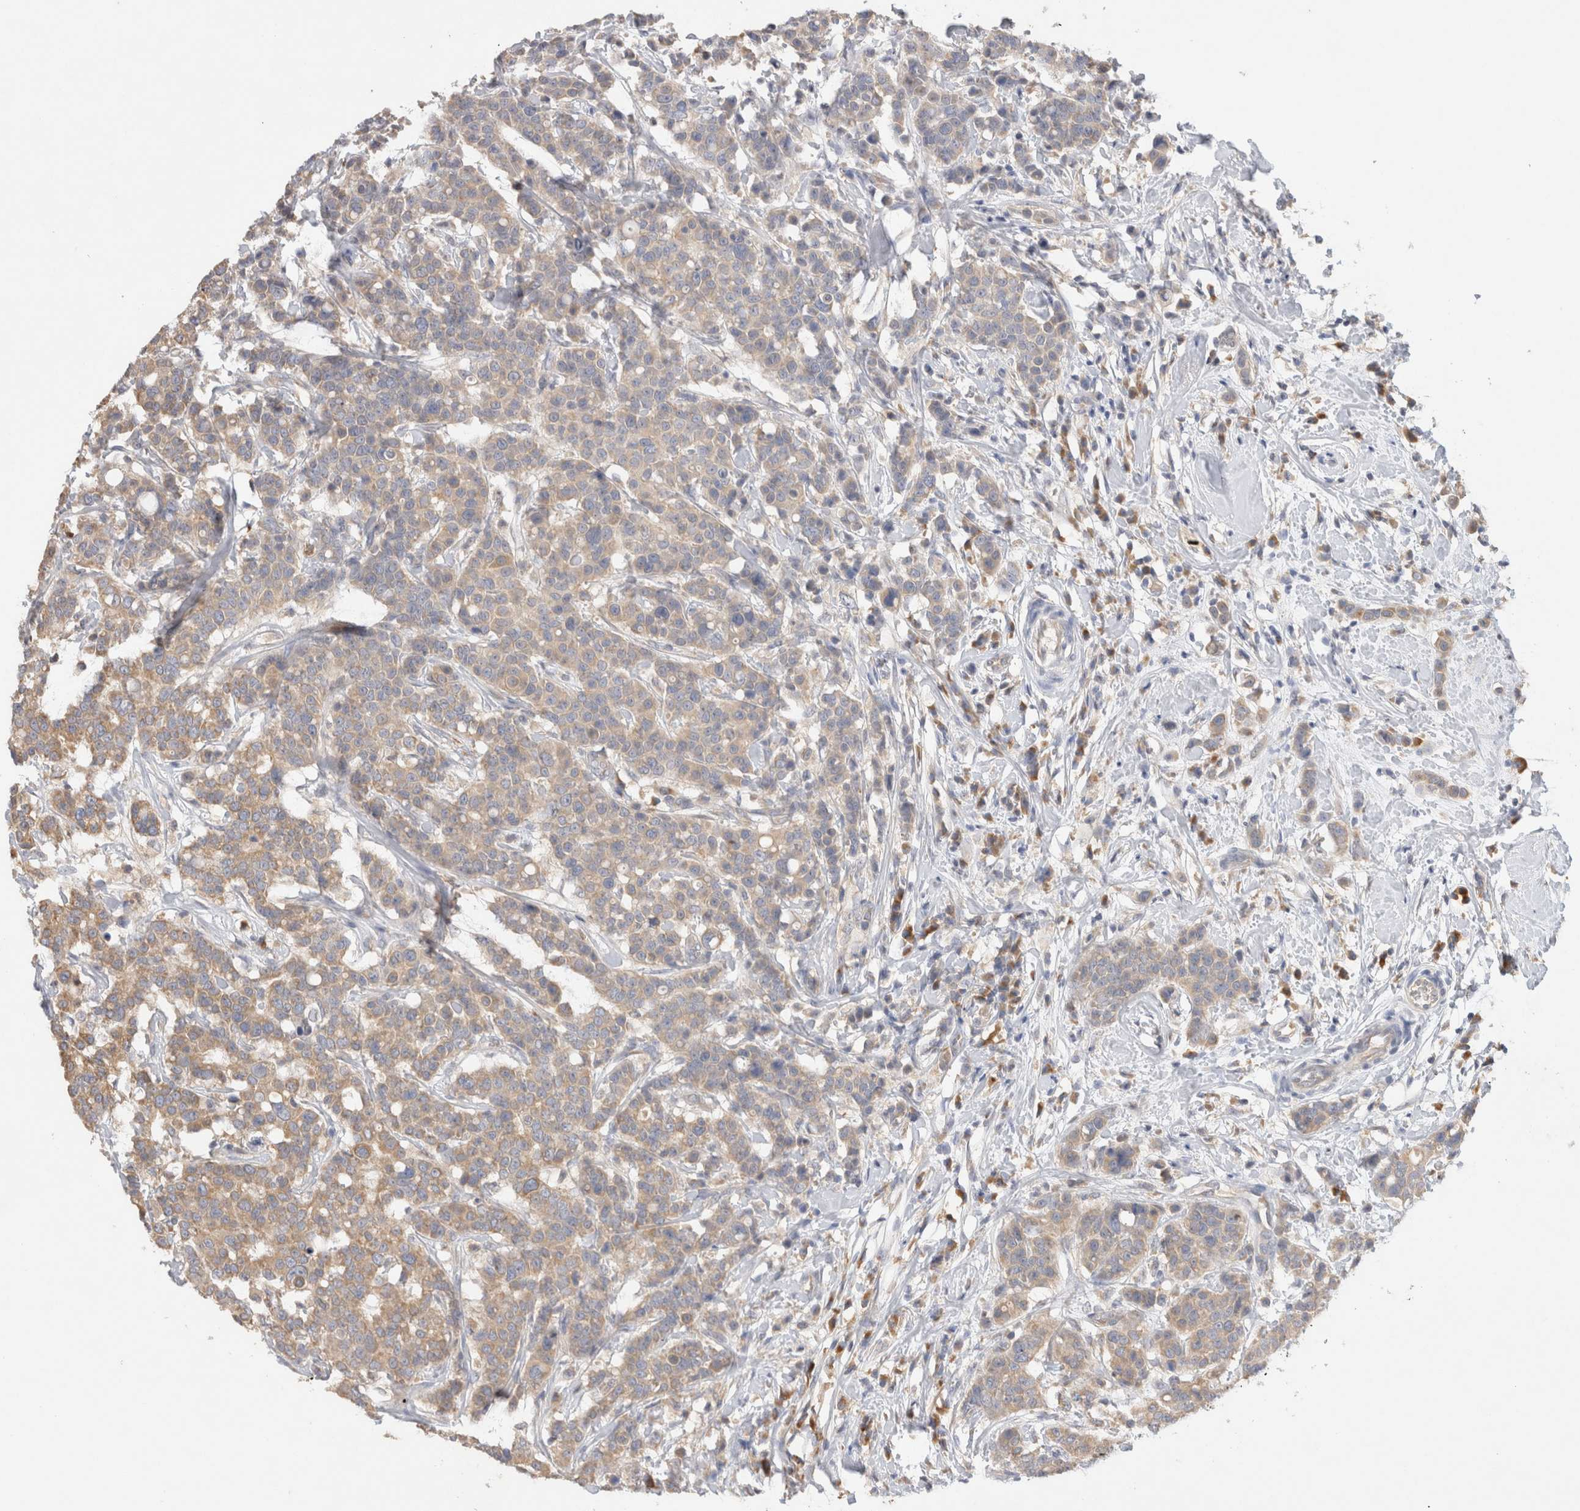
{"staining": {"intensity": "weak", "quantity": ">75%", "location": "cytoplasmic/membranous"}, "tissue": "breast cancer", "cell_type": "Tumor cells", "image_type": "cancer", "snomed": [{"axis": "morphology", "description": "Duct carcinoma"}, {"axis": "topography", "description": "Breast"}], "caption": "Immunohistochemical staining of human breast cancer exhibits weak cytoplasmic/membranous protein expression in approximately >75% of tumor cells. (Stains: DAB in brown, nuclei in blue, Microscopy: brightfield microscopy at high magnification).", "gene": "GAS1", "patient": {"sex": "female", "age": 27}}